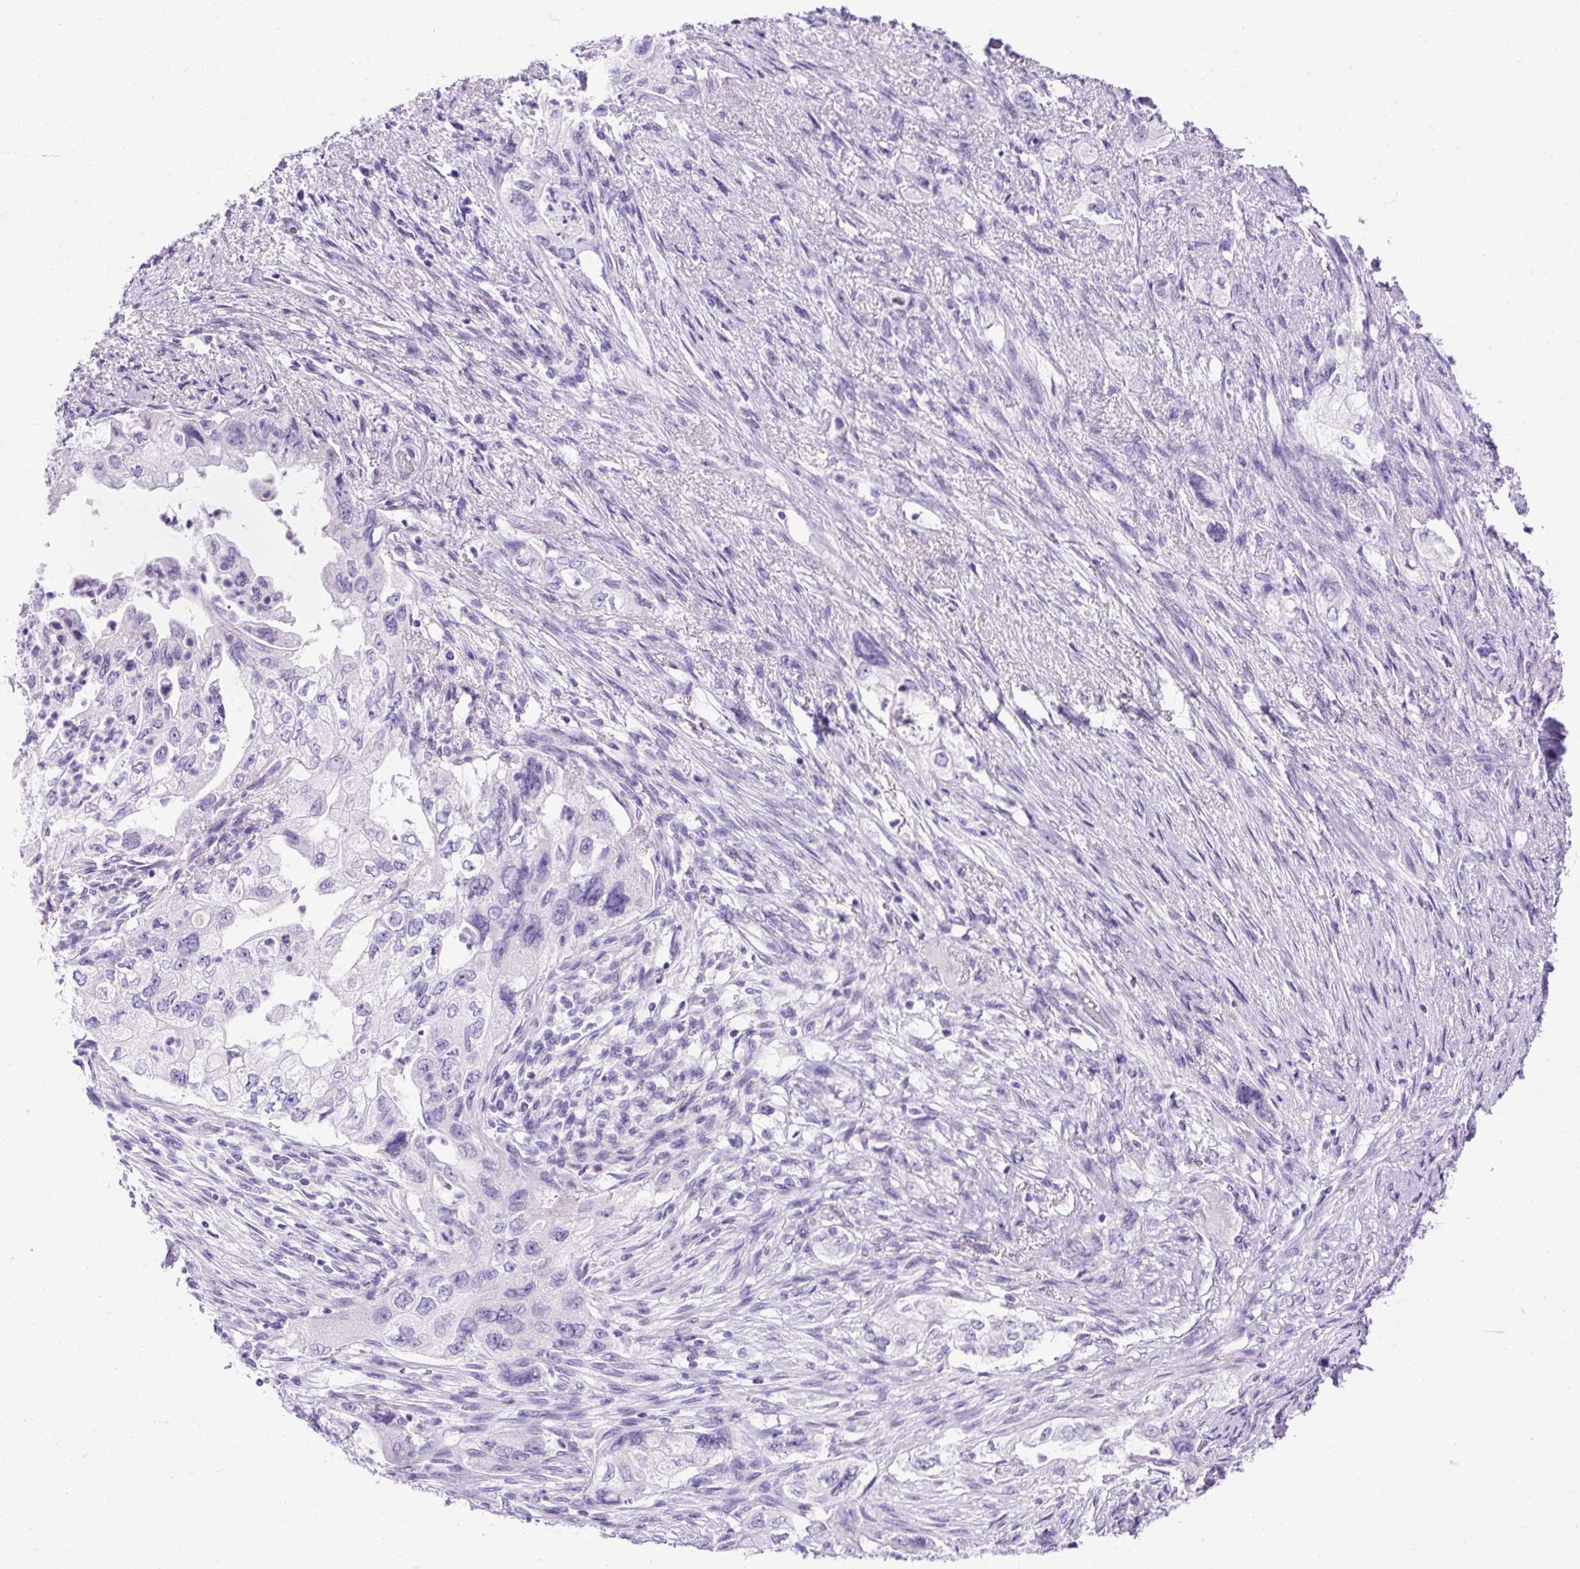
{"staining": {"intensity": "negative", "quantity": "none", "location": "none"}, "tissue": "pancreatic cancer", "cell_type": "Tumor cells", "image_type": "cancer", "snomed": [{"axis": "morphology", "description": "Adenocarcinoma, NOS"}, {"axis": "topography", "description": "Pancreas"}], "caption": "Immunohistochemical staining of human adenocarcinoma (pancreatic) demonstrates no significant expression in tumor cells.", "gene": "UPP1", "patient": {"sex": "female", "age": 73}}